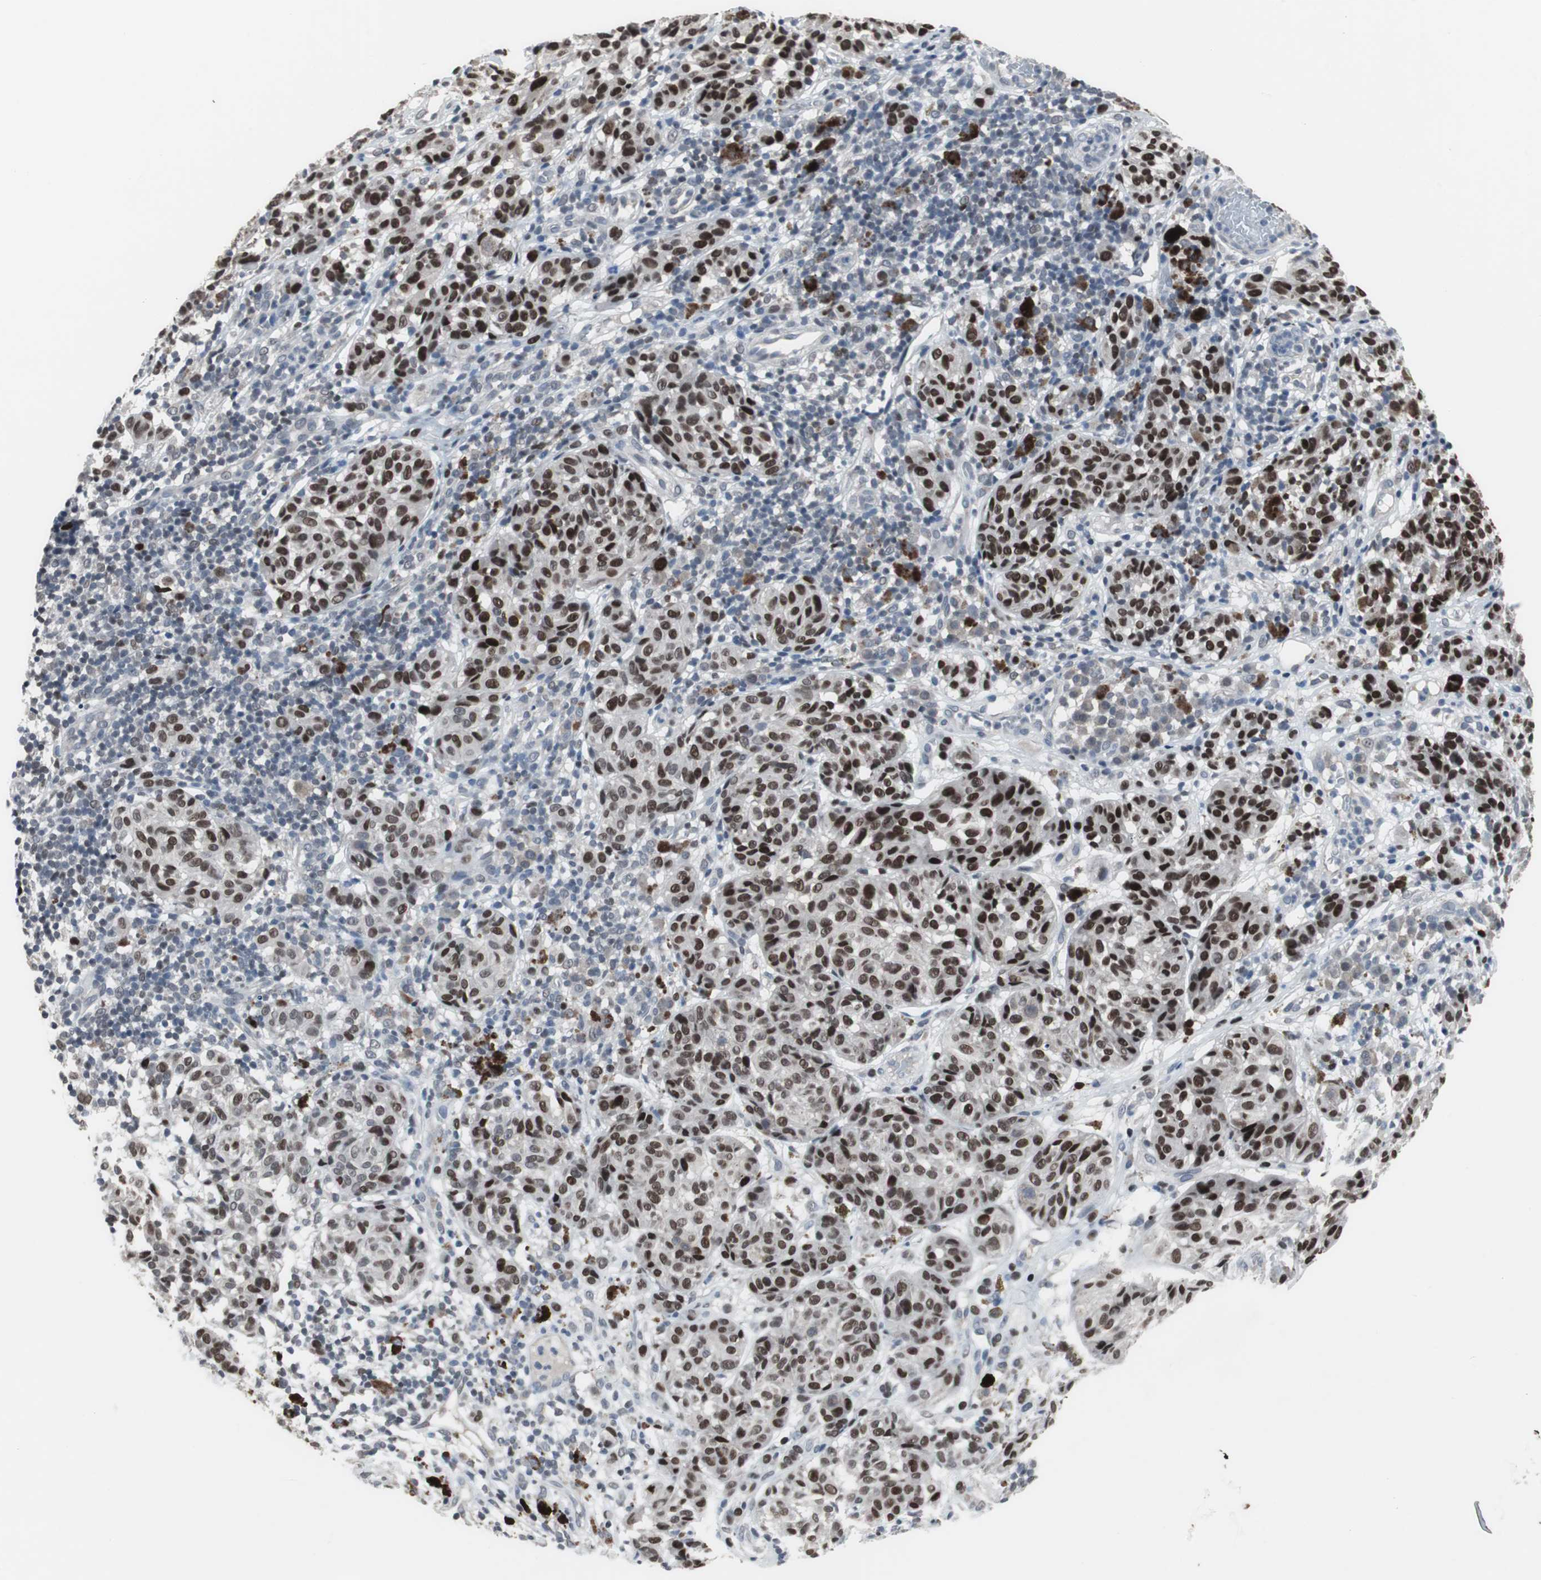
{"staining": {"intensity": "strong", "quantity": ">75%", "location": "nuclear"}, "tissue": "melanoma", "cell_type": "Tumor cells", "image_type": "cancer", "snomed": [{"axis": "morphology", "description": "Malignant melanoma, NOS"}, {"axis": "topography", "description": "Skin"}], "caption": "Melanoma tissue demonstrates strong nuclear positivity in about >75% of tumor cells, visualized by immunohistochemistry.", "gene": "FOXP4", "patient": {"sex": "female", "age": 46}}